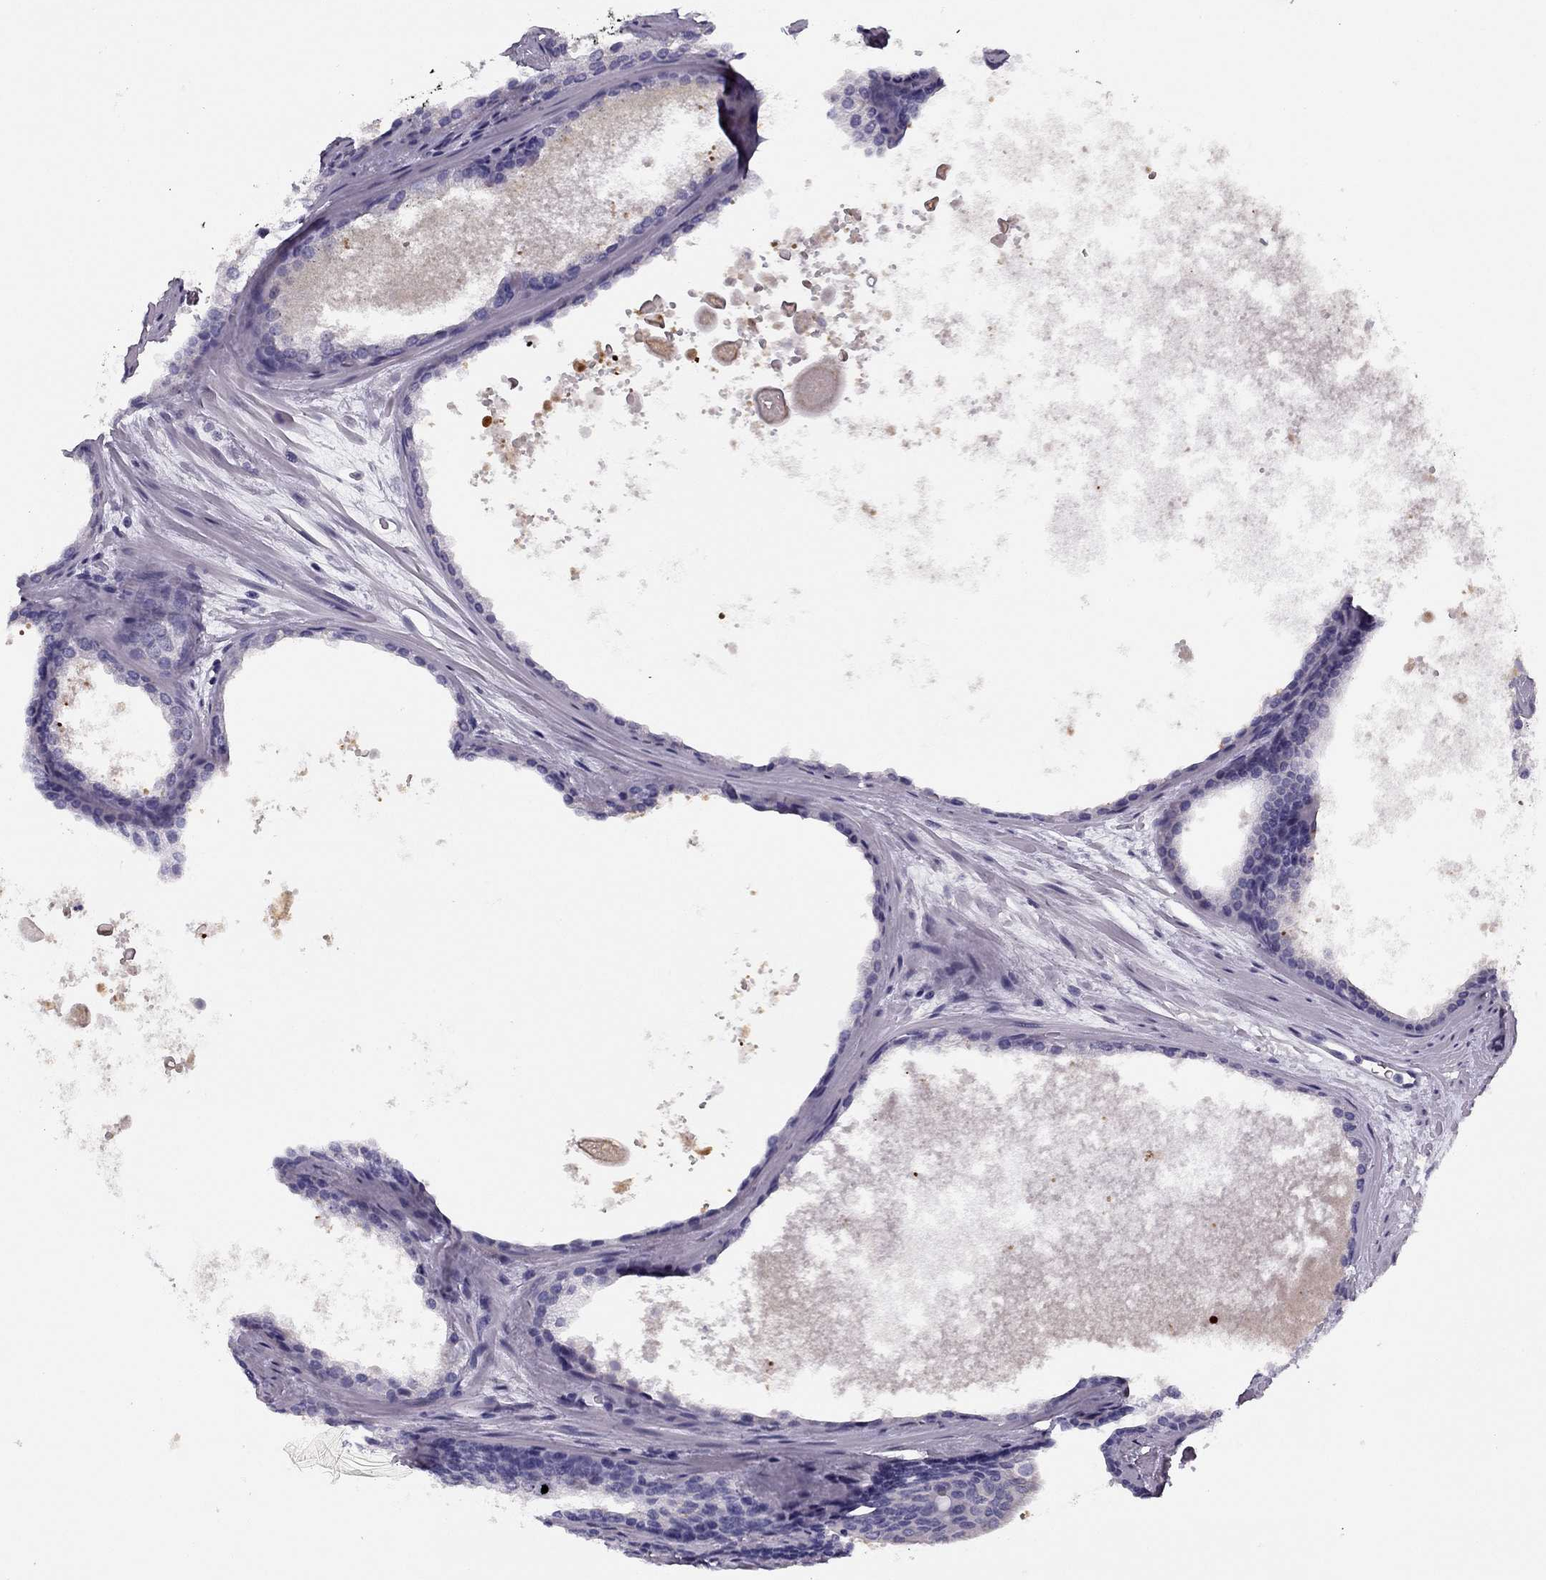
{"staining": {"intensity": "negative", "quantity": "none", "location": "none"}, "tissue": "prostate cancer", "cell_type": "Tumor cells", "image_type": "cancer", "snomed": [{"axis": "morphology", "description": "Adenocarcinoma, Low grade"}, {"axis": "topography", "description": "Prostate"}], "caption": "DAB immunohistochemical staining of human prostate cancer (adenocarcinoma (low-grade)) demonstrates no significant staining in tumor cells. The staining was performed using DAB (3,3'-diaminobenzidine) to visualize the protein expression in brown, while the nuclei were stained in blue with hematoxylin (Magnification: 20x).", "gene": "MC5R", "patient": {"sex": "male", "age": 56}}